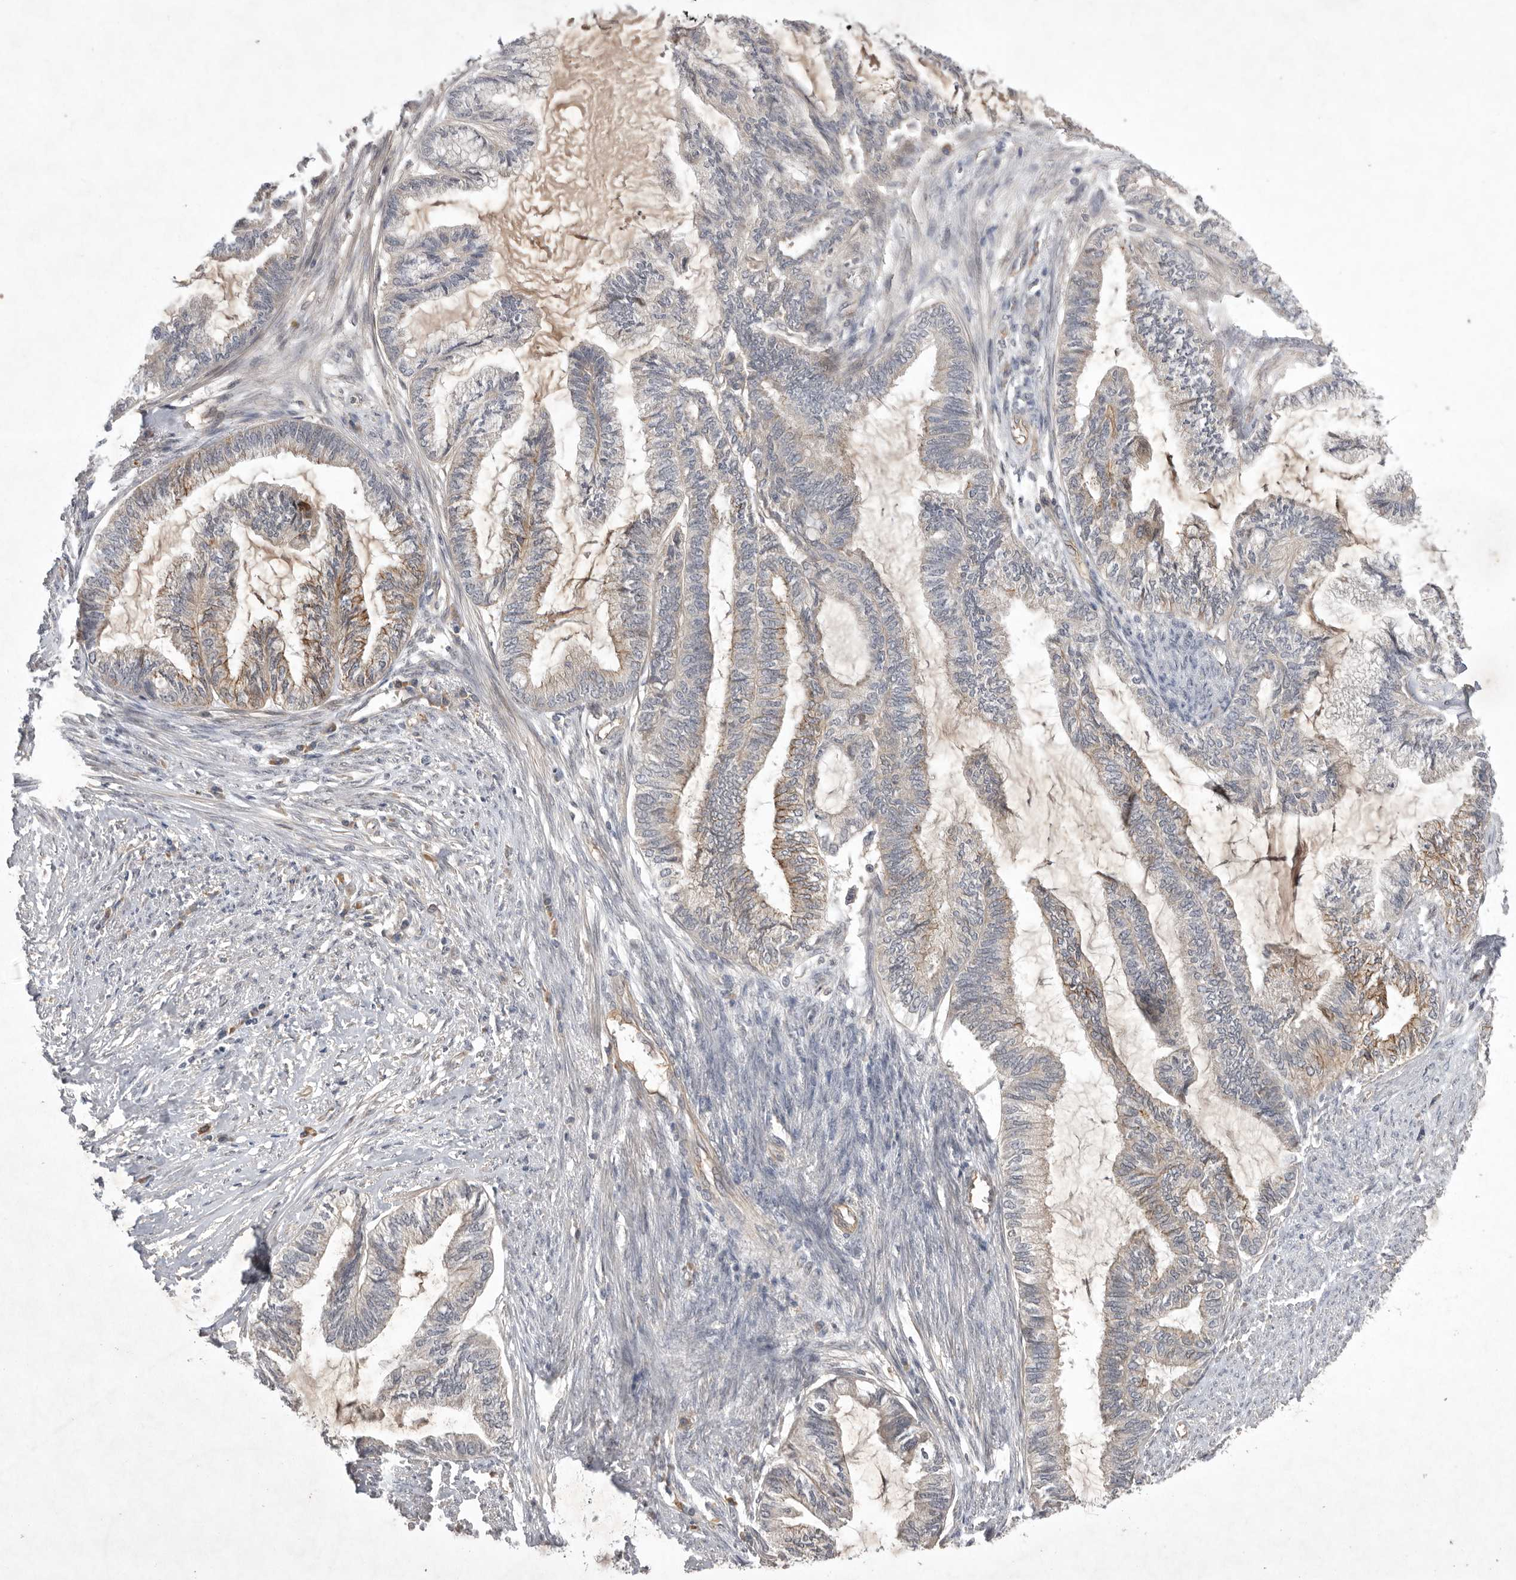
{"staining": {"intensity": "moderate", "quantity": "<25%", "location": "cytoplasmic/membranous"}, "tissue": "endometrial cancer", "cell_type": "Tumor cells", "image_type": "cancer", "snomed": [{"axis": "morphology", "description": "Adenocarcinoma, NOS"}, {"axis": "topography", "description": "Endometrium"}], "caption": "IHC micrograph of endometrial cancer (adenocarcinoma) stained for a protein (brown), which shows low levels of moderate cytoplasmic/membranous expression in approximately <25% of tumor cells.", "gene": "NRCAM", "patient": {"sex": "female", "age": 86}}